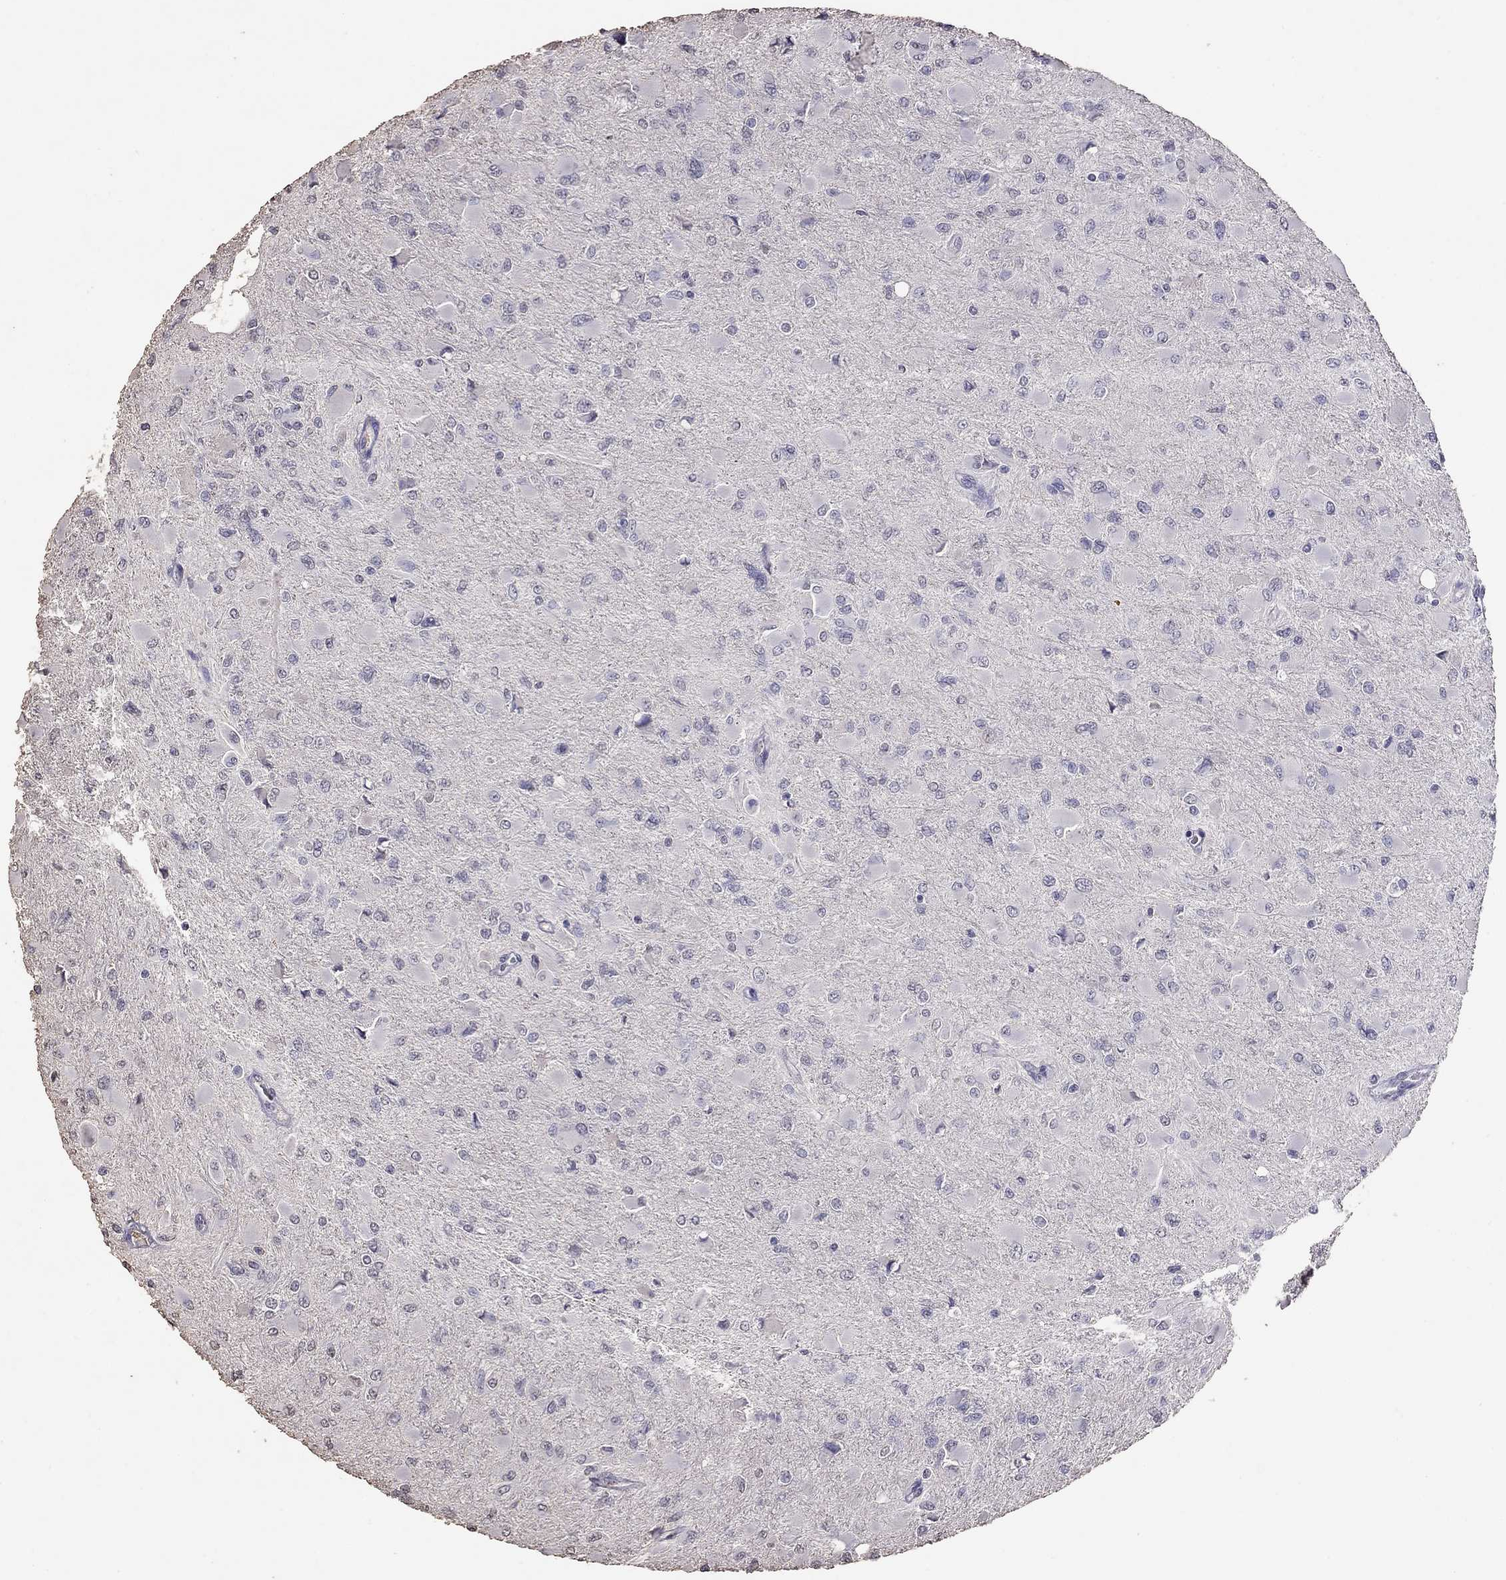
{"staining": {"intensity": "negative", "quantity": "none", "location": "none"}, "tissue": "glioma", "cell_type": "Tumor cells", "image_type": "cancer", "snomed": [{"axis": "morphology", "description": "Glioma, malignant, High grade"}, {"axis": "topography", "description": "Cerebral cortex"}], "caption": "Protein analysis of glioma demonstrates no significant expression in tumor cells.", "gene": "SUN3", "patient": {"sex": "female", "age": 36}}